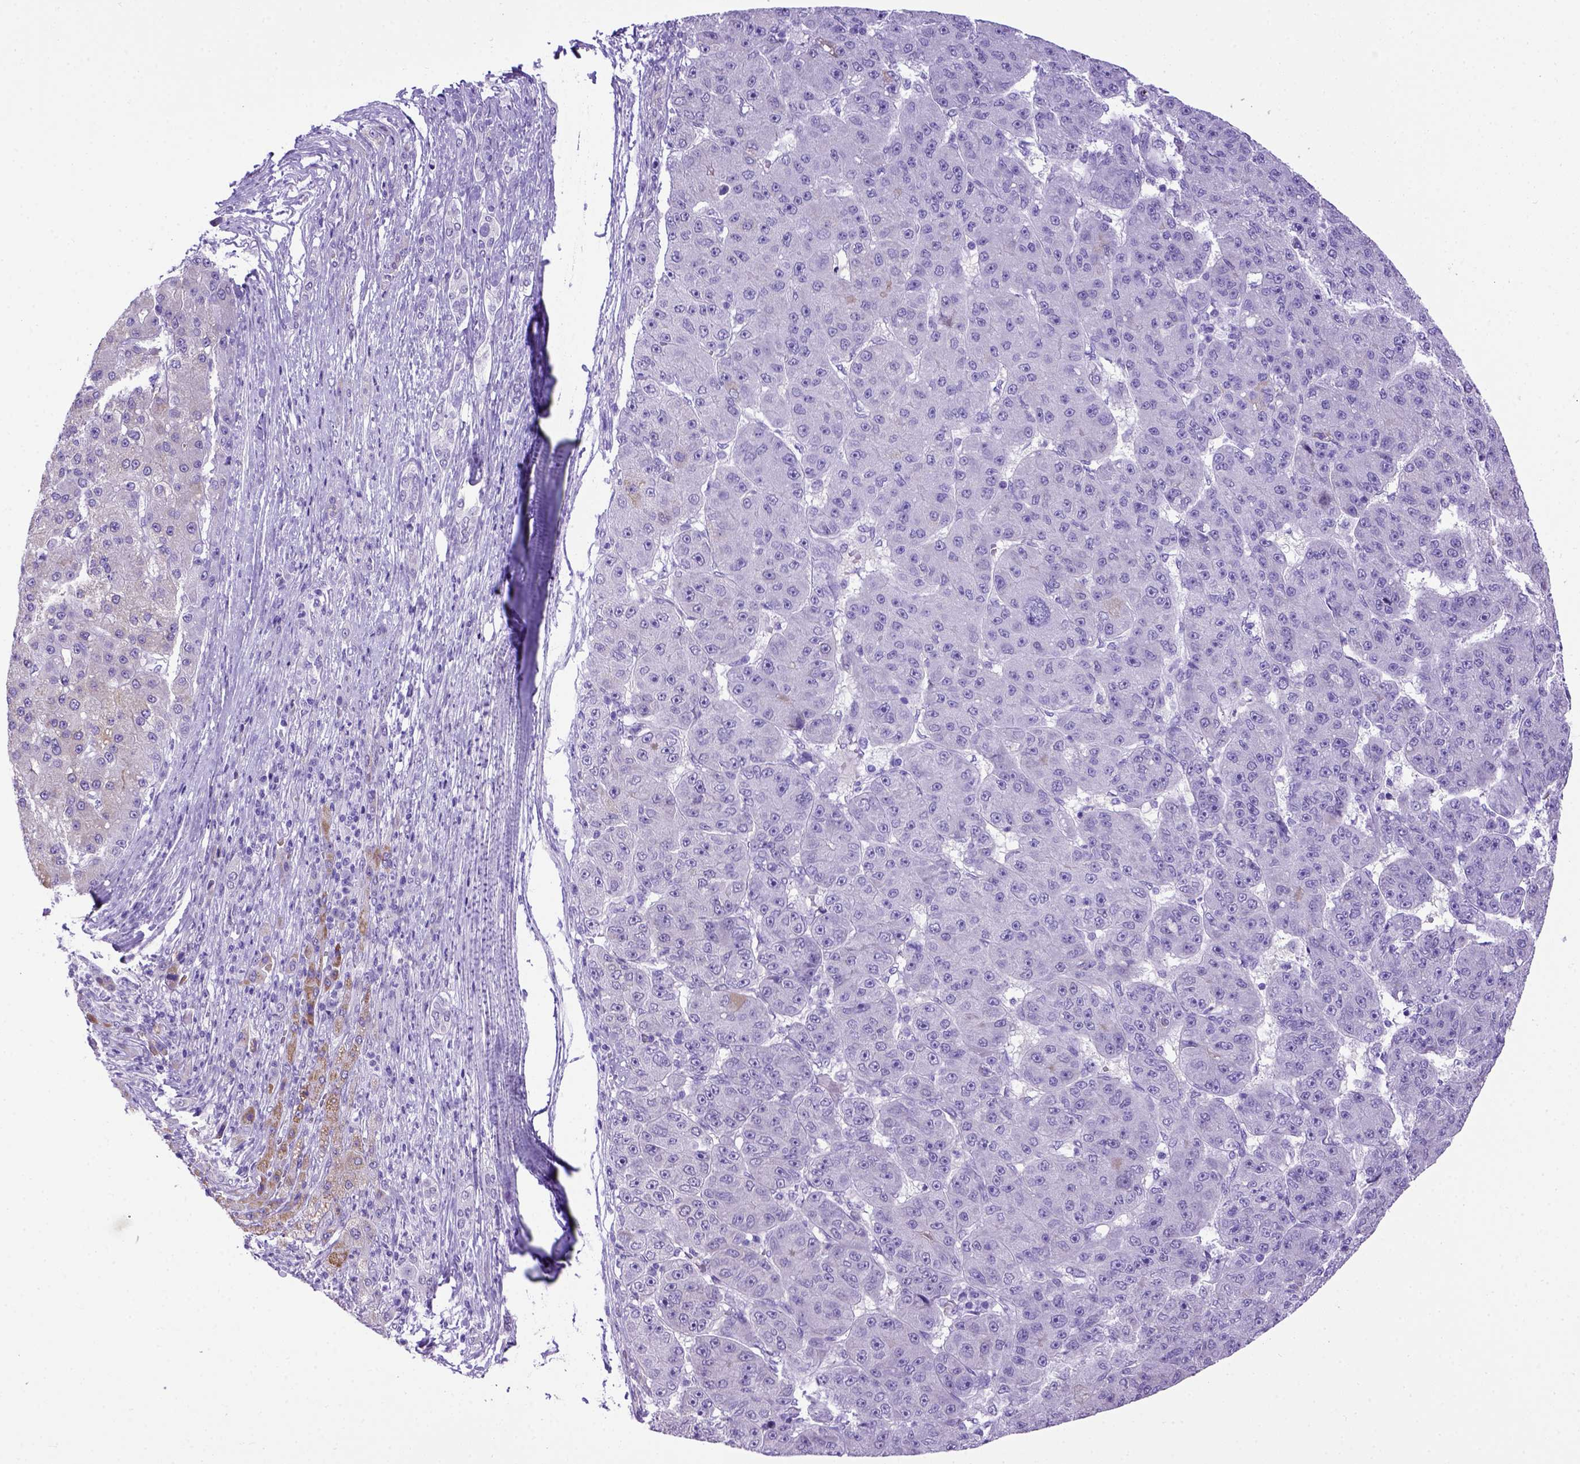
{"staining": {"intensity": "negative", "quantity": "none", "location": "none"}, "tissue": "liver cancer", "cell_type": "Tumor cells", "image_type": "cancer", "snomed": [{"axis": "morphology", "description": "Carcinoma, Hepatocellular, NOS"}, {"axis": "topography", "description": "Liver"}], "caption": "Immunohistochemistry (IHC) micrograph of neoplastic tissue: human liver cancer stained with DAB (3,3'-diaminobenzidine) exhibits no significant protein positivity in tumor cells.", "gene": "ADAM12", "patient": {"sex": "male", "age": 67}}